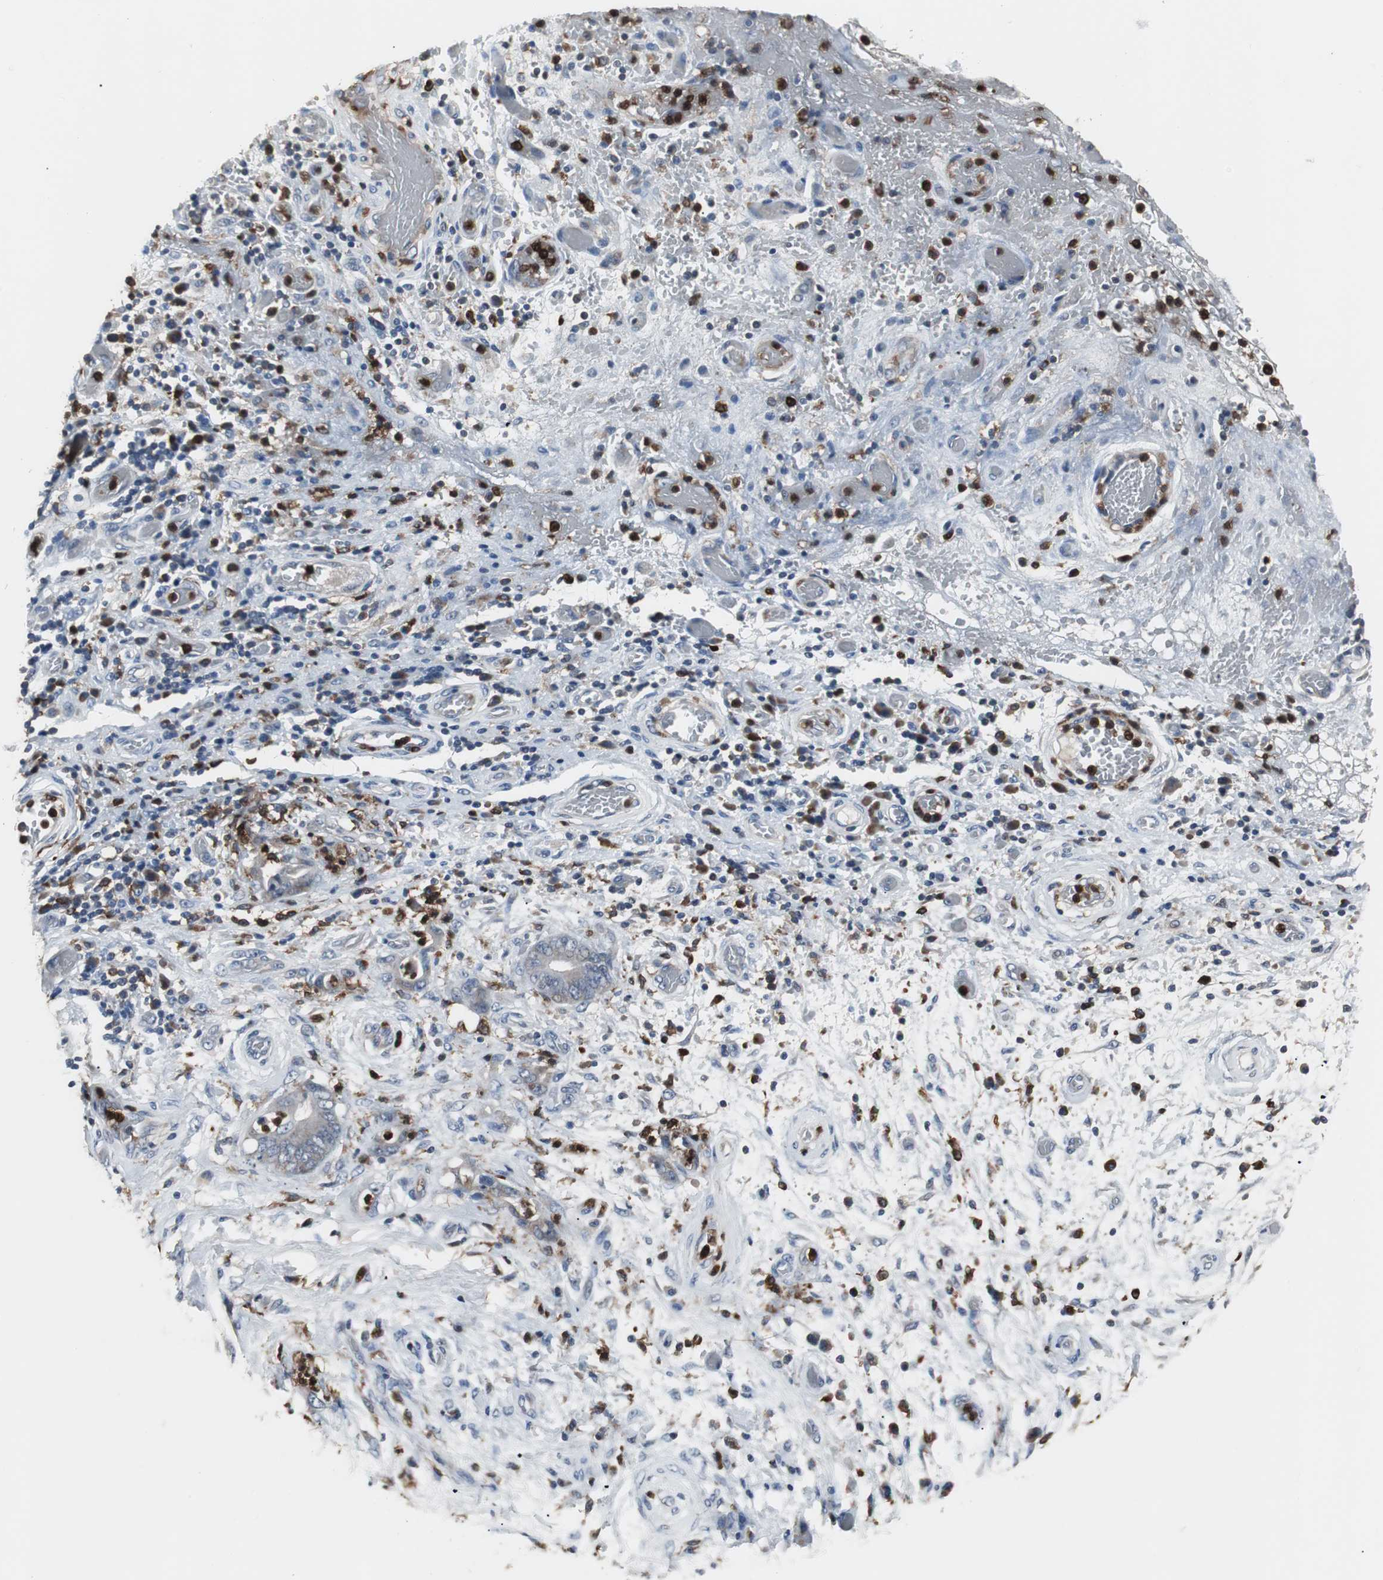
{"staining": {"intensity": "negative", "quantity": "none", "location": "none"}, "tissue": "stomach cancer", "cell_type": "Tumor cells", "image_type": "cancer", "snomed": [{"axis": "morphology", "description": "Adenocarcinoma, NOS"}, {"axis": "topography", "description": "Stomach"}], "caption": "Stomach adenocarcinoma was stained to show a protein in brown. There is no significant expression in tumor cells.", "gene": "NCF2", "patient": {"sex": "female", "age": 73}}